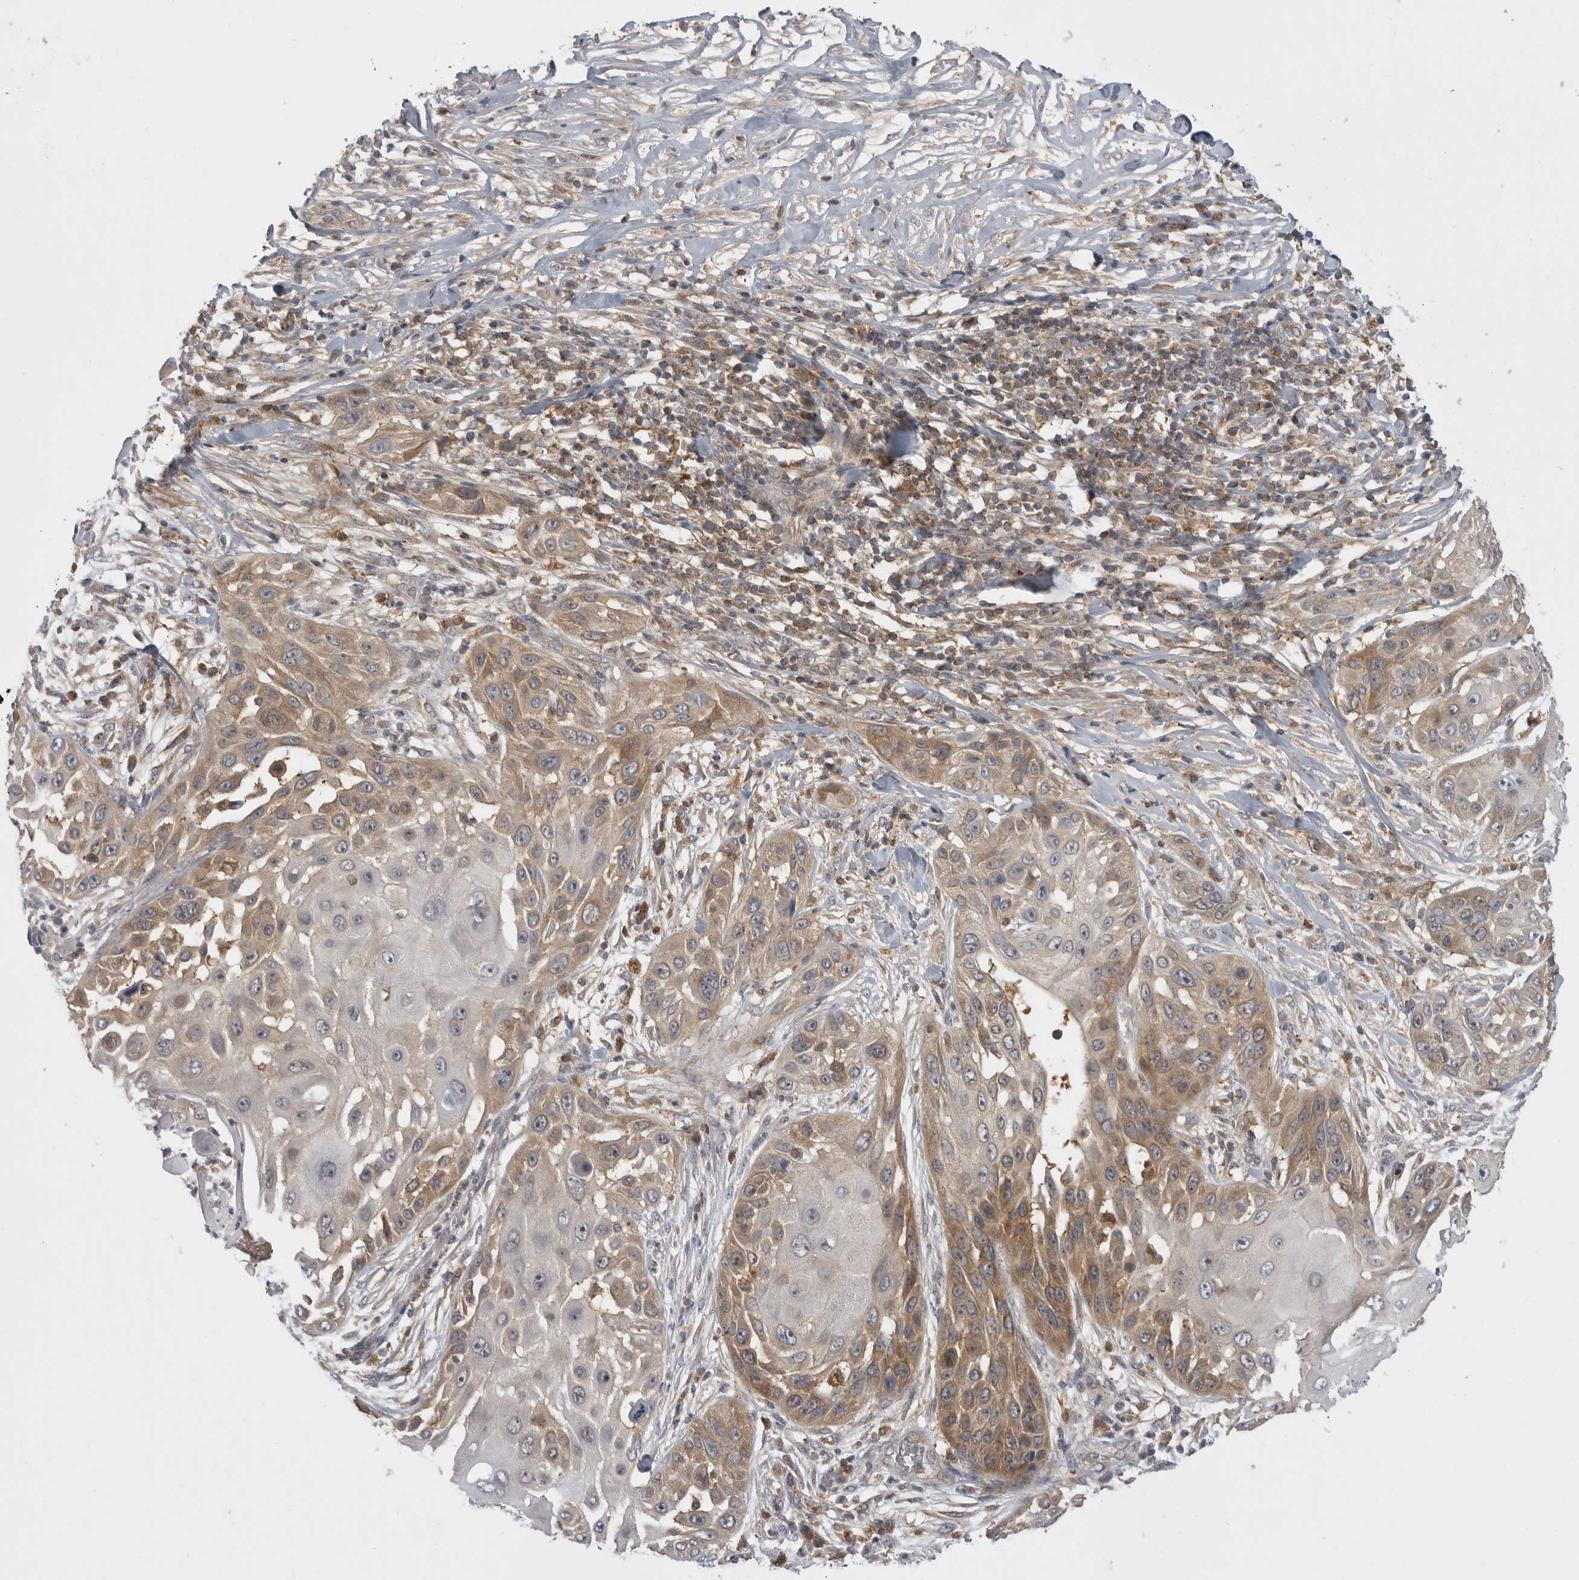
{"staining": {"intensity": "moderate", "quantity": ">75%", "location": "cytoplasmic/membranous"}, "tissue": "skin cancer", "cell_type": "Tumor cells", "image_type": "cancer", "snomed": [{"axis": "morphology", "description": "Squamous cell carcinoma, NOS"}, {"axis": "topography", "description": "Skin"}], "caption": "Approximately >75% of tumor cells in human skin squamous cell carcinoma show moderate cytoplasmic/membranous protein staining as visualized by brown immunohistochemical staining.", "gene": "KYAT3", "patient": {"sex": "female", "age": 44}}